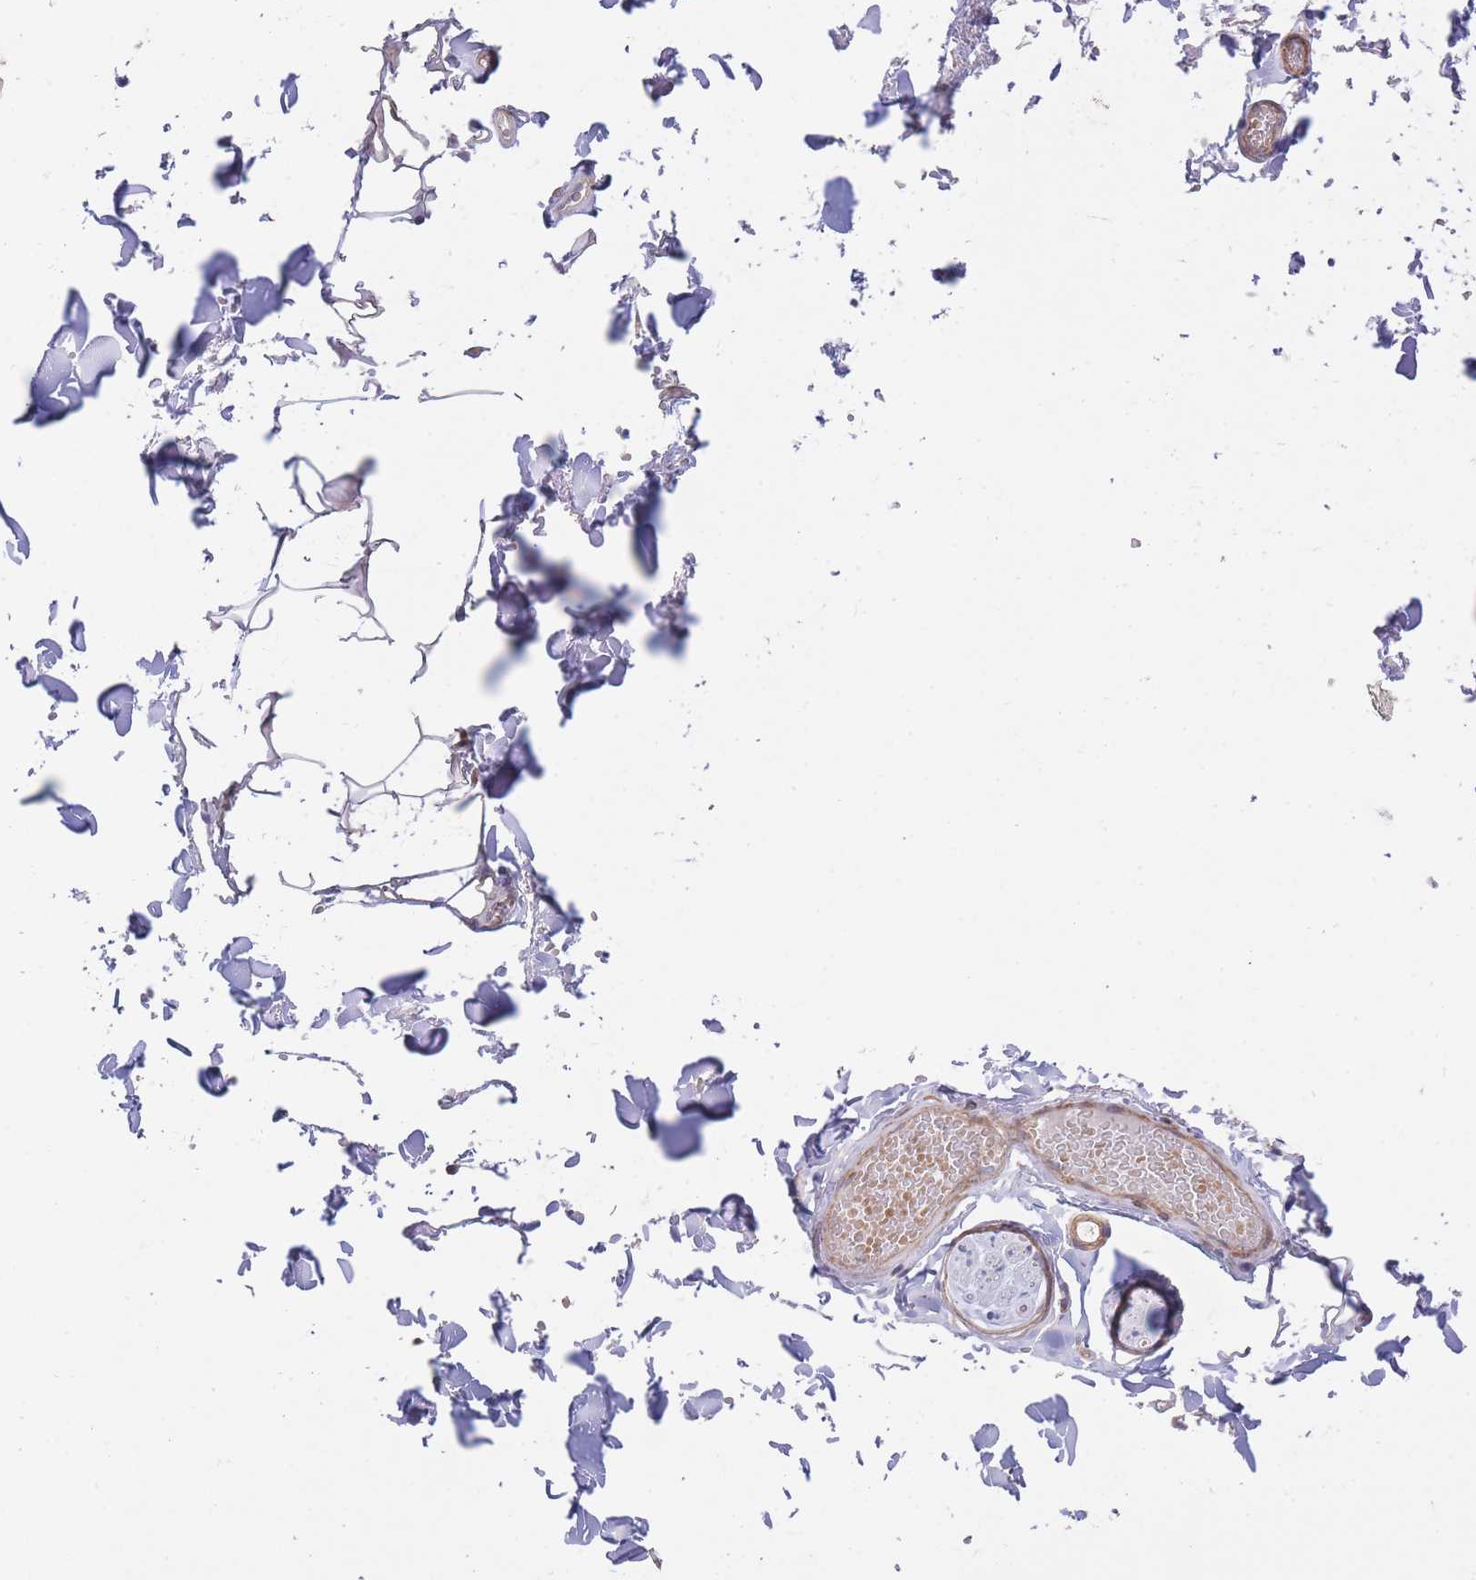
{"staining": {"intensity": "negative", "quantity": "none", "location": "none"}, "tissue": "adipose tissue", "cell_type": "Adipocytes", "image_type": "normal", "snomed": [{"axis": "morphology", "description": "Normal tissue, NOS"}, {"axis": "topography", "description": "Salivary gland"}, {"axis": "topography", "description": "Peripheral nerve tissue"}], "caption": "Photomicrograph shows no significant protein staining in adipocytes of unremarkable adipose tissue. The staining is performed using DAB (3,3'-diaminobenzidine) brown chromogen with nuclei counter-stained in using hematoxylin.", "gene": "CHAC1", "patient": {"sex": "male", "age": 38}}